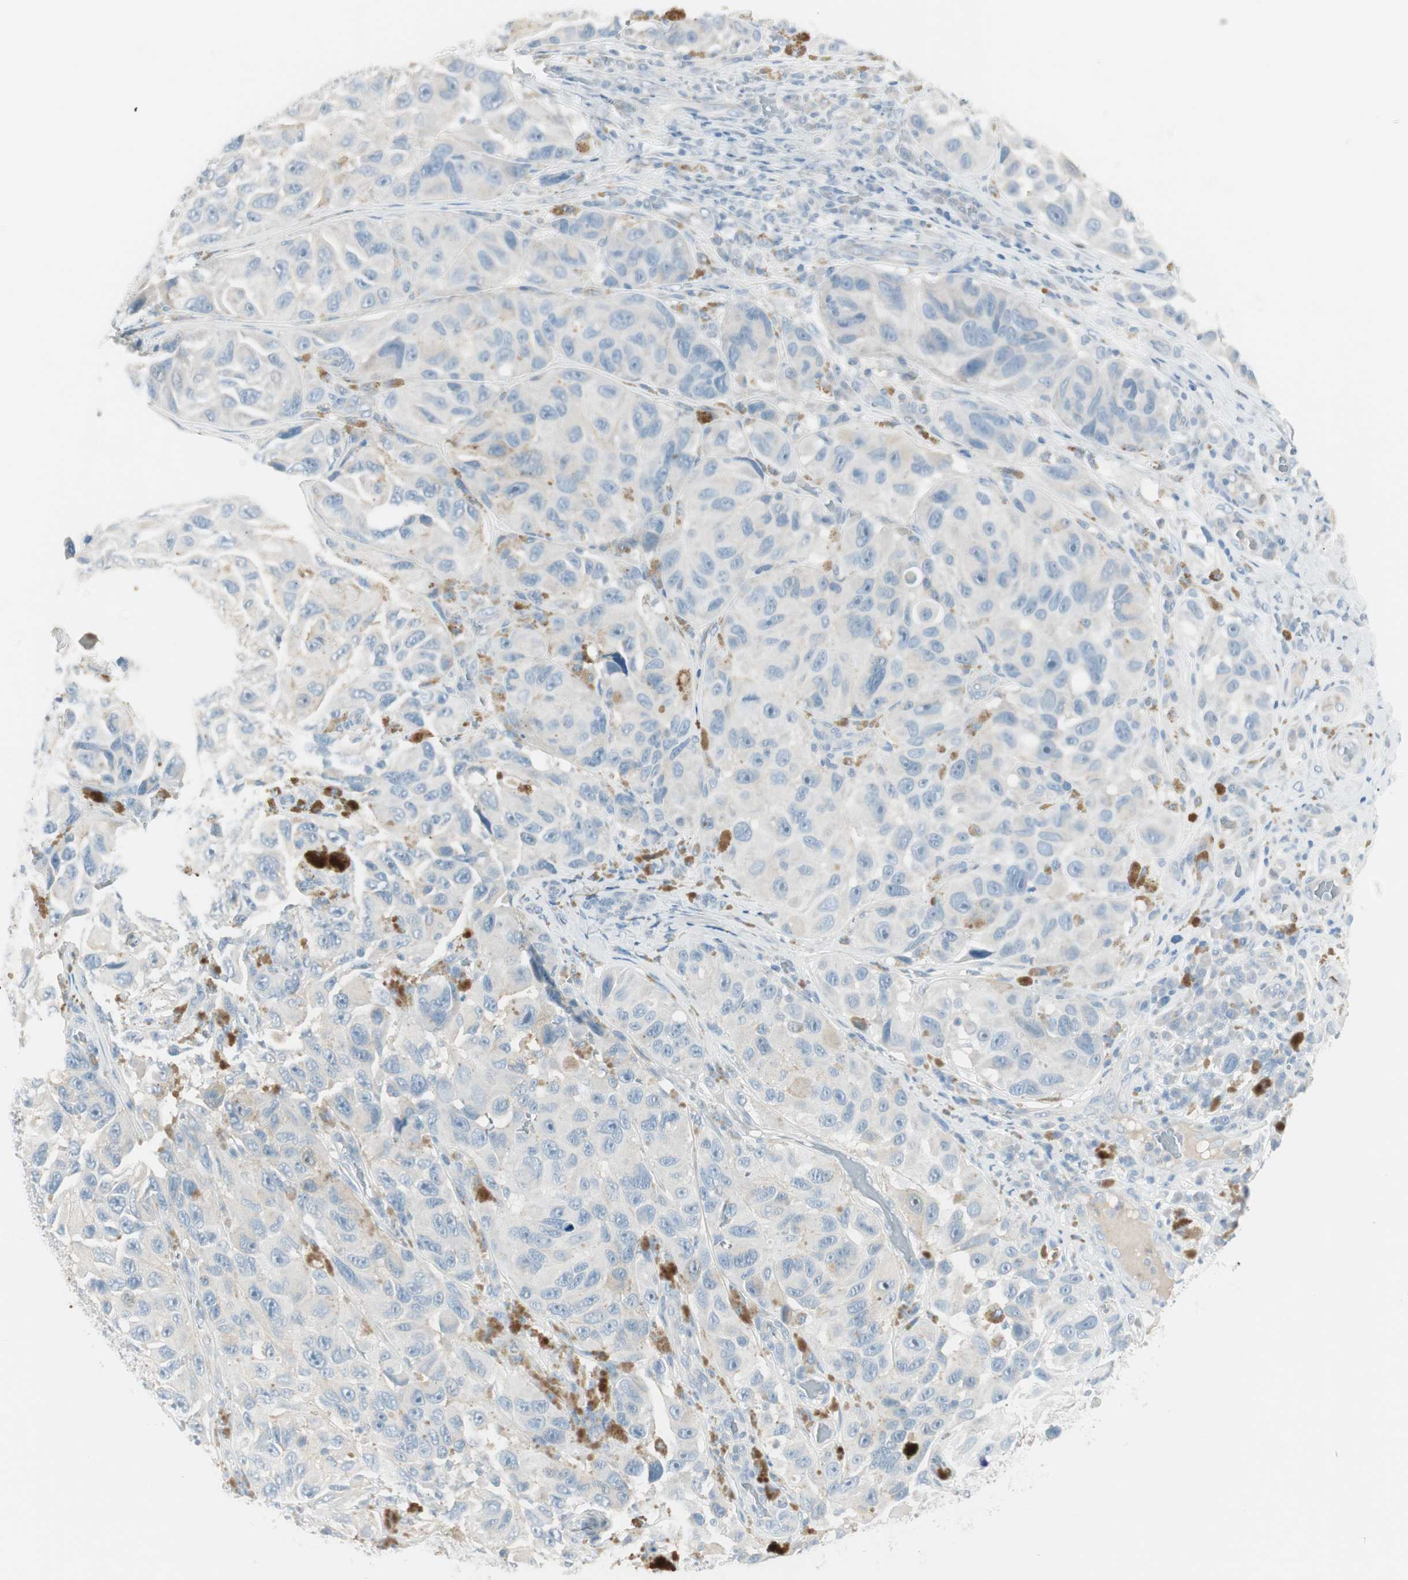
{"staining": {"intensity": "weak", "quantity": "25%-75%", "location": "cytoplasmic/membranous"}, "tissue": "melanoma", "cell_type": "Tumor cells", "image_type": "cancer", "snomed": [{"axis": "morphology", "description": "Malignant melanoma, NOS"}, {"axis": "topography", "description": "Skin"}], "caption": "Immunohistochemical staining of melanoma exhibits low levels of weak cytoplasmic/membranous protein positivity in about 25%-75% of tumor cells. (Stains: DAB (3,3'-diaminobenzidine) in brown, nuclei in blue, Microscopy: brightfield microscopy at high magnification).", "gene": "ITLN2", "patient": {"sex": "female", "age": 73}}